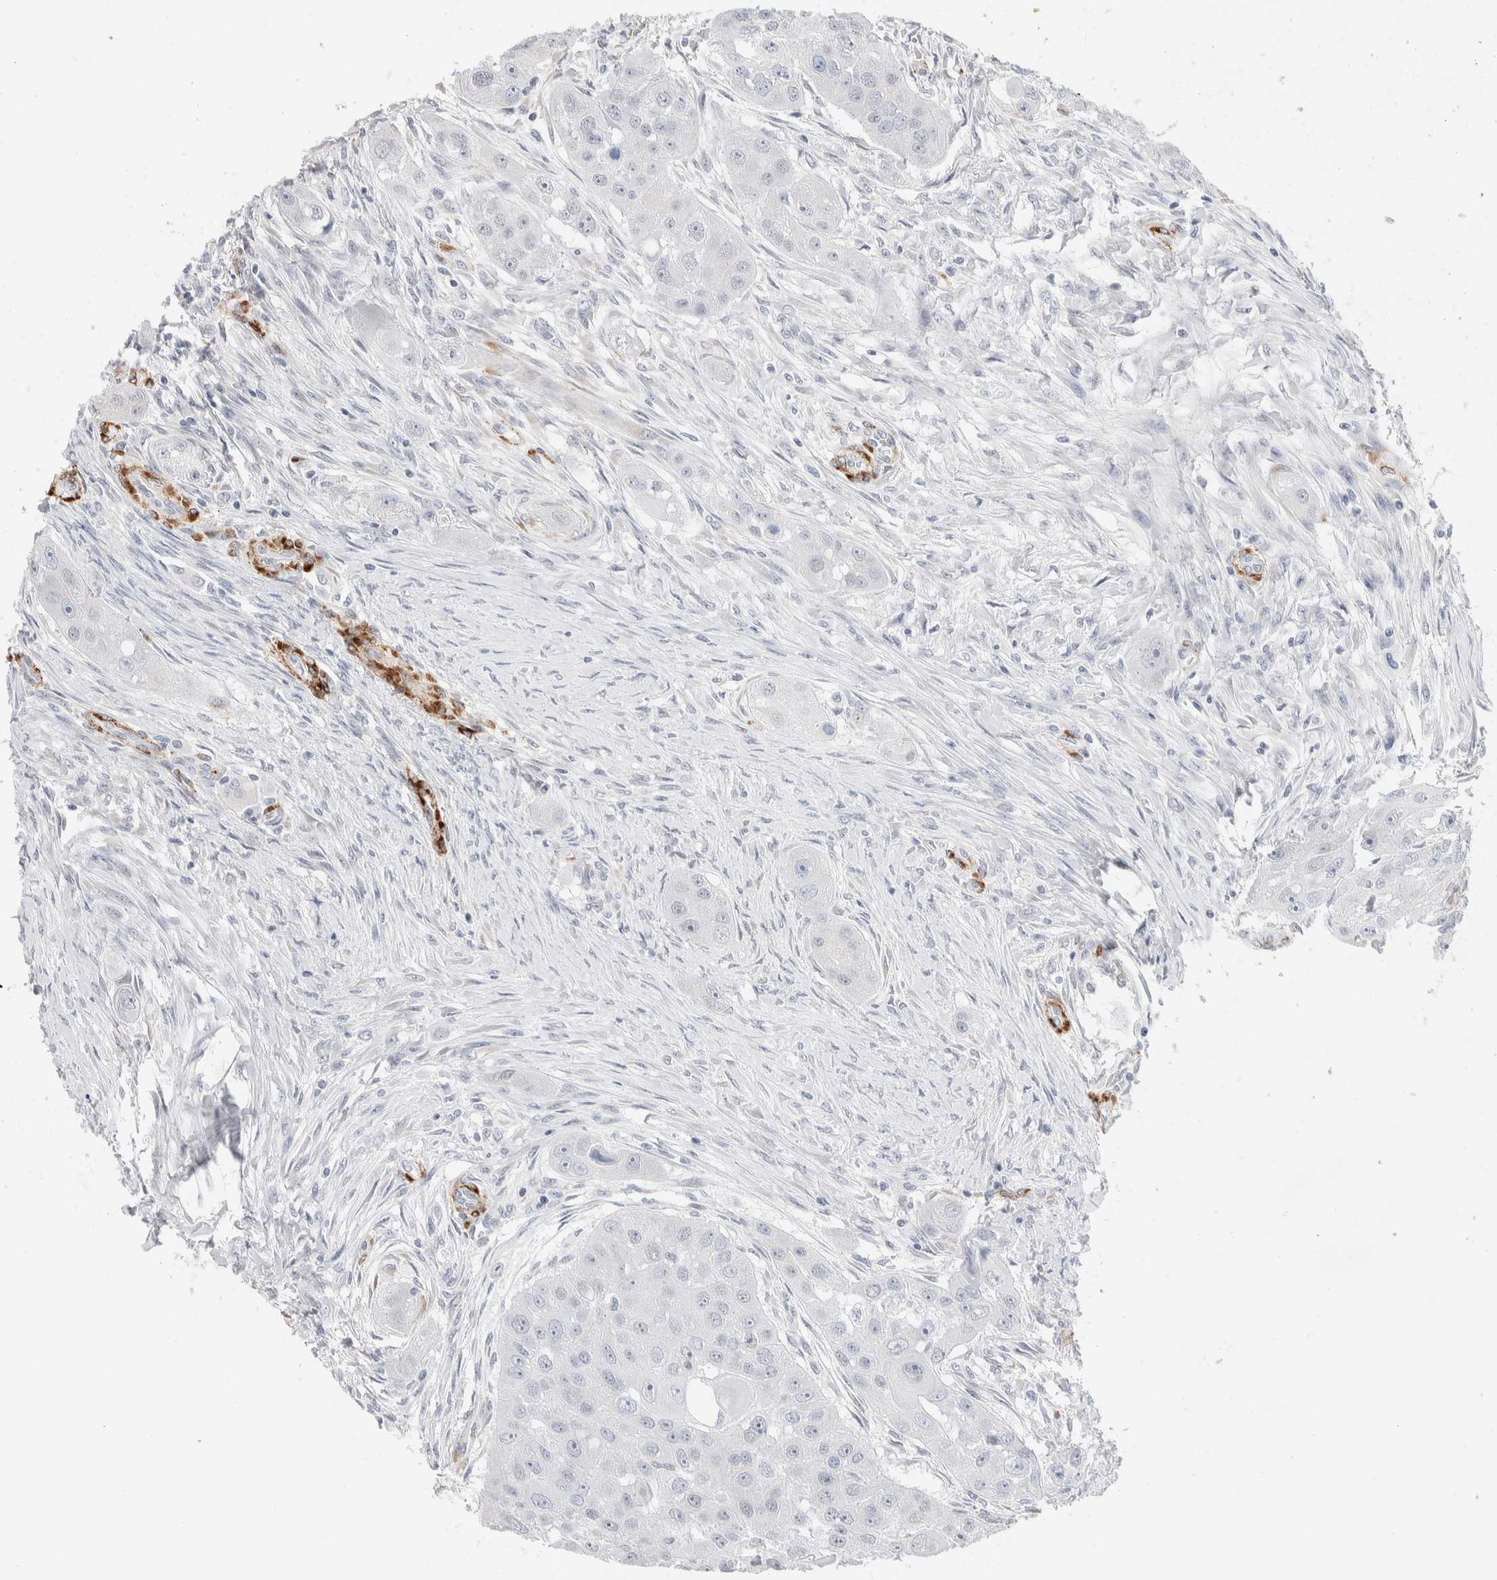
{"staining": {"intensity": "negative", "quantity": "none", "location": "none"}, "tissue": "head and neck cancer", "cell_type": "Tumor cells", "image_type": "cancer", "snomed": [{"axis": "morphology", "description": "Normal tissue, NOS"}, {"axis": "morphology", "description": "Squamous cell carcinoma, NOS"}, {"axis": "topography", "description": "Skeletal muscle"}, {"axis": "topography", "description": "Head-Neck"}], "caption": "High power microscopy micrograph of an immunohistochemistry image of head and neck squamous cell carcinoma, revealing no significant expression in tumor cells. (DAB (3,3'-diaminobenzidine) immunohistochemistry with hematoxylin counter stain).", "gene": "SEPTIN4", "patient": {"sex": "male", "age": 51}}